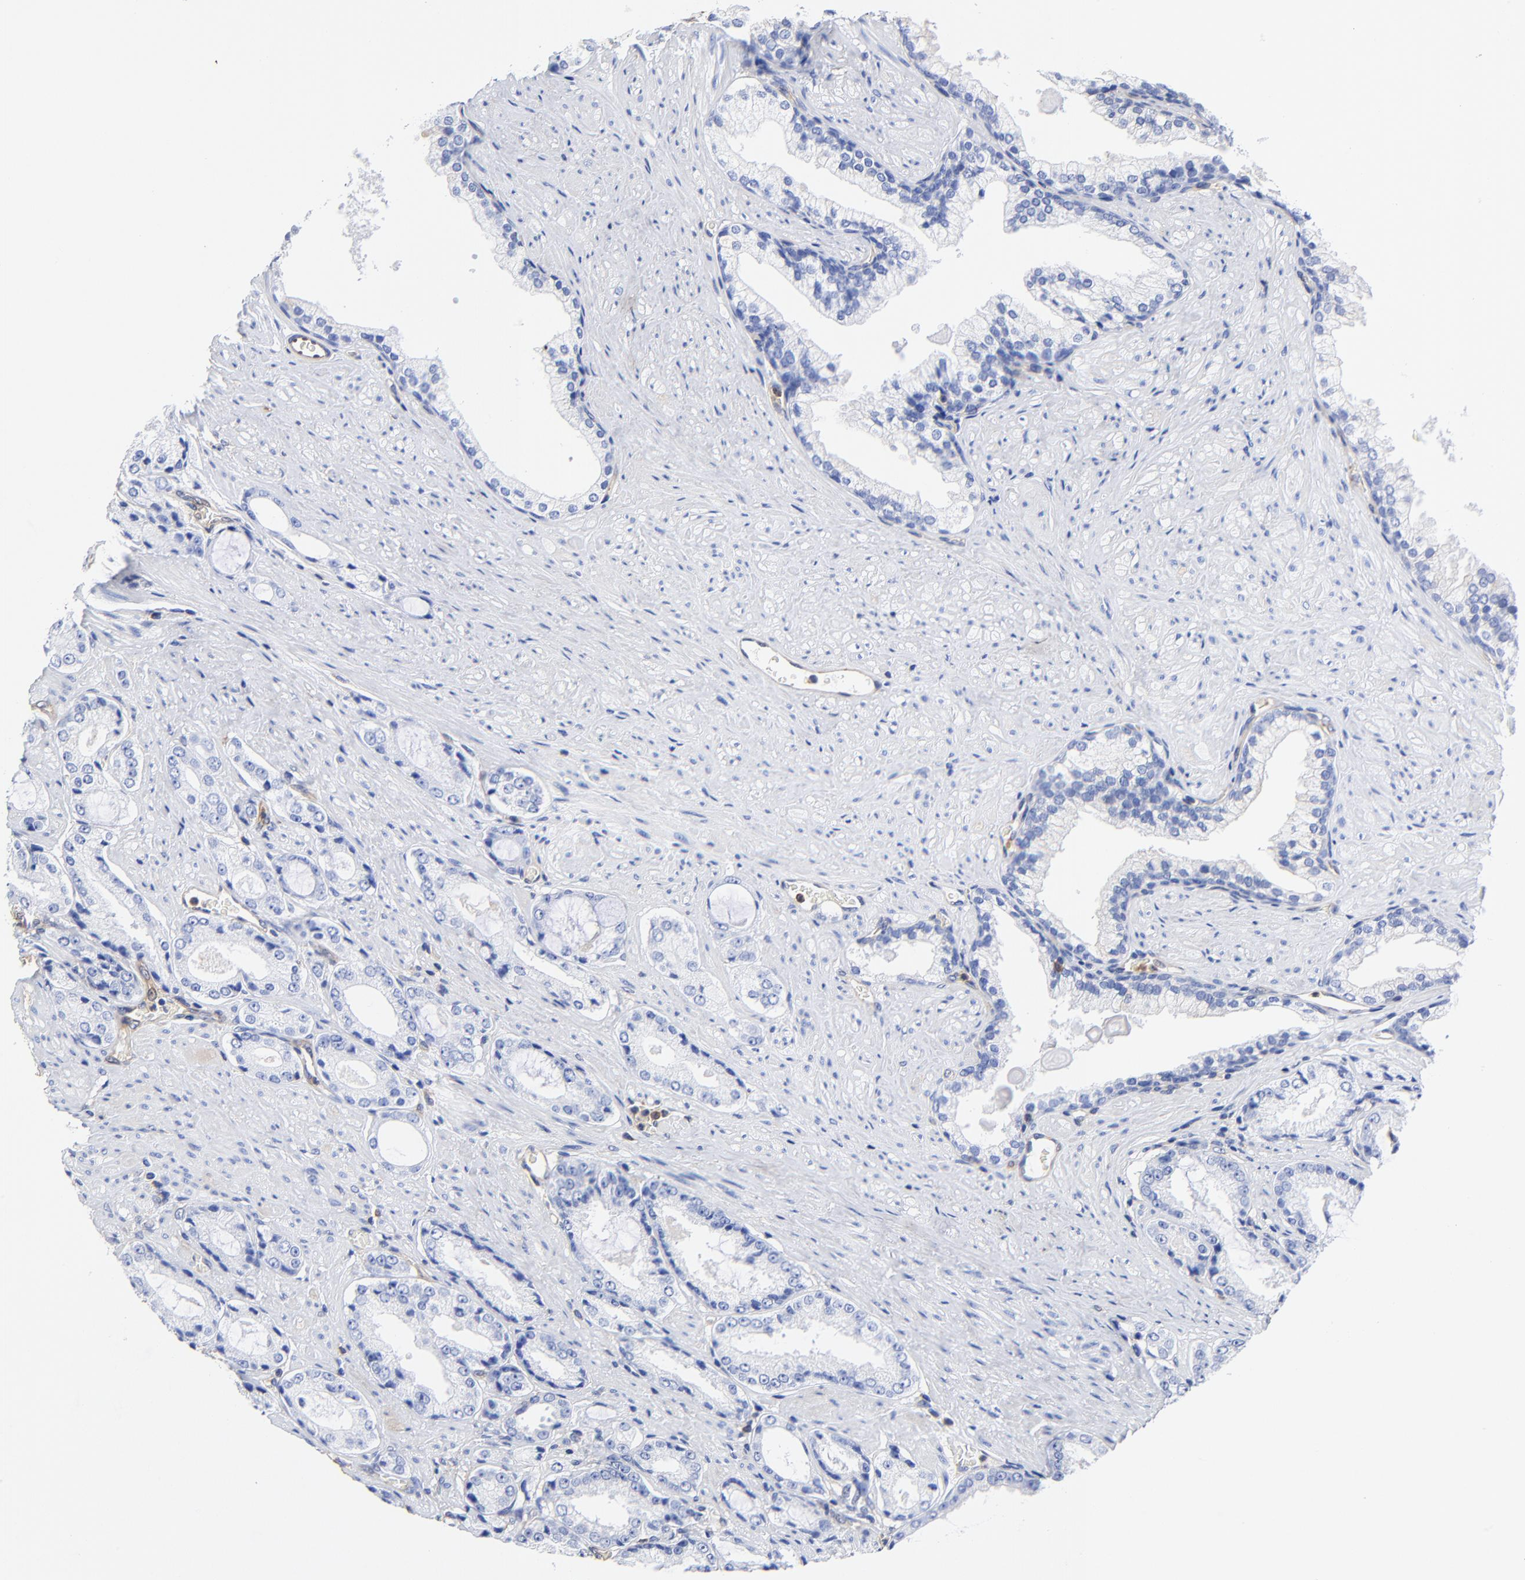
{"staining": {"intensity": "negative", "quantity": "none", "location": "none"}, "tissue": "prostate cancer", "cell_type": "Tumor cells", "image_type": "cancer", "snomed": [{"axis": "morphology", "description": "Adenocarcinoma, Medium grade"}, {"axis": "topography", "description": "Prostate"}], "caption": "A high-resolution micrograph shows immunohistochemistry staining of prostate cancer (medium-grade adenocarcinoma), which reveals no significant positivity in tumor cells.", "gene": "TAGLN2", "patient": {"sex": "male", "age": 60}}